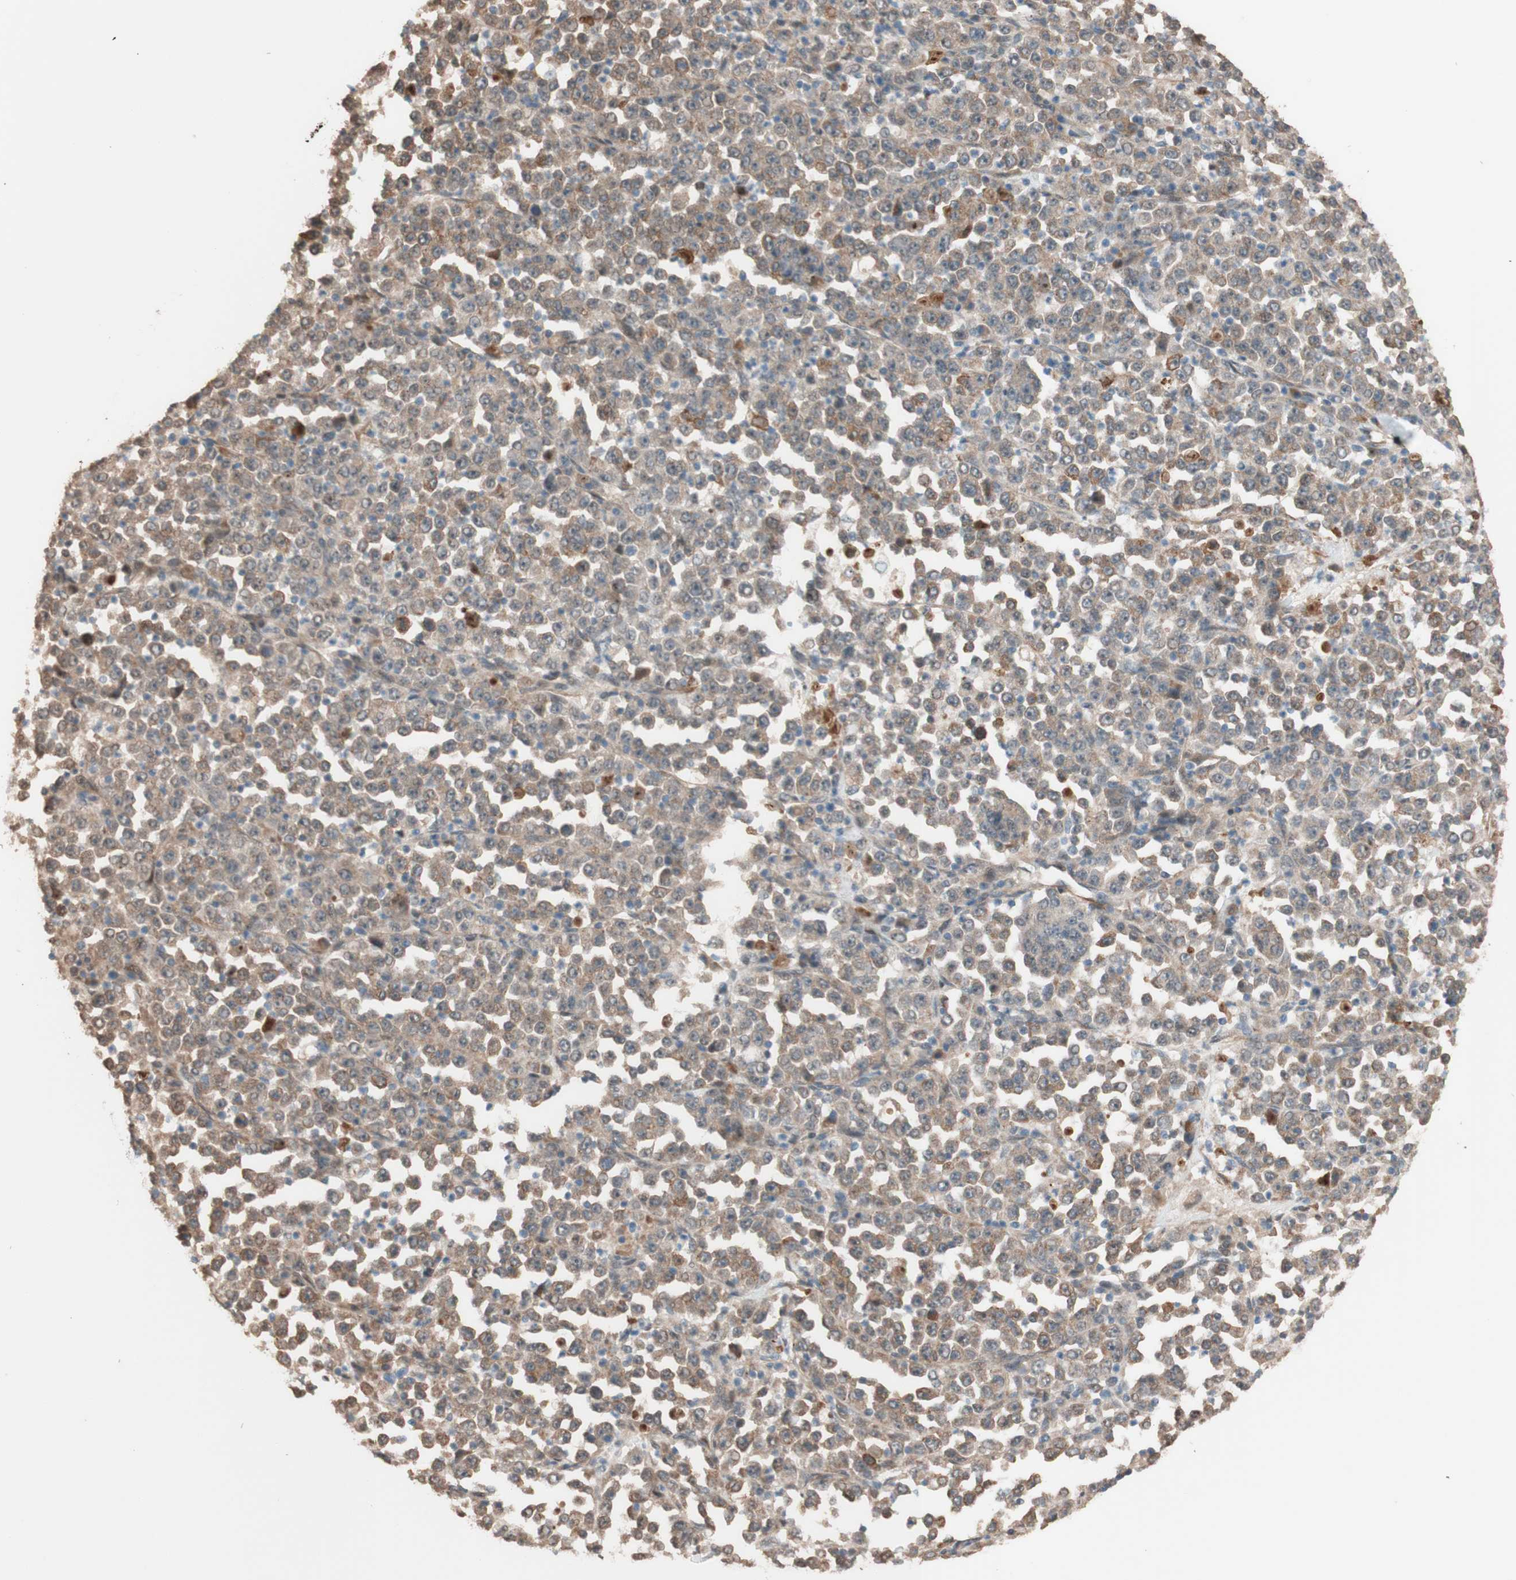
{"staining": {"intensity": "moderate", "quantity": ">75%", "location": "cytoplasmic/membranous"}, "tissue": "stomach cancer", "cell_type": "Tumor cells", "image_type": "cancer", "snomed": [{"axis": "morphology", "description": "Normal tissue, NOS"}, {"axis": "morphology", "description": "Adenocarcinoma, NOS"}, {"axis": "topography", "description": "Stomach, upper"}, {"axis": "topography", "description": "Stomach"}], "caption": "Human stomach cancer stained for a protein (brown) shows moderate cytoplasmic/membranous positive expression in about >75% of tumor cells.", "gene": "CCNC", "patient": {"sex": "male", "age": 59}}